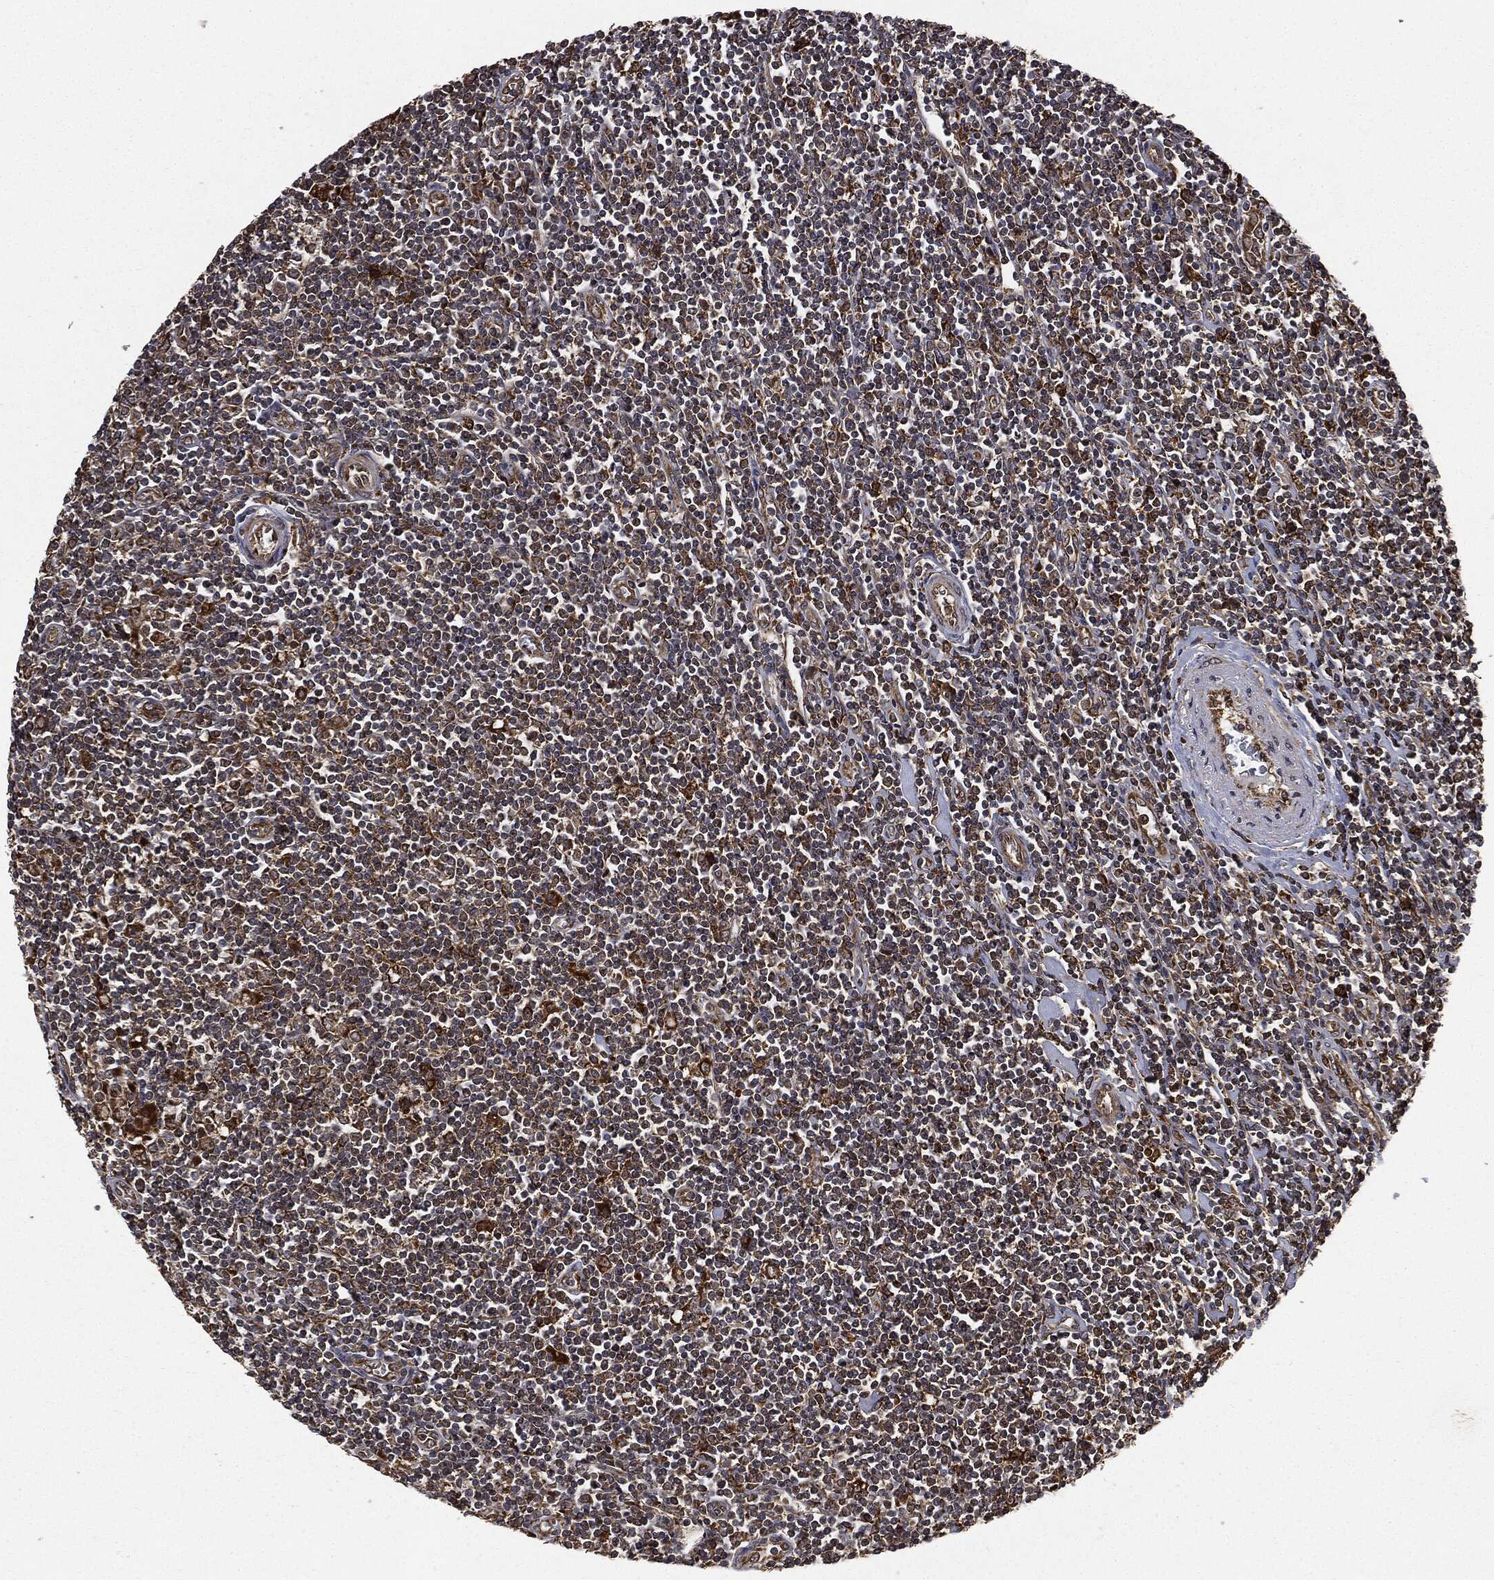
{"staining": {"intensity": "strong", "quantity": "25%-75%", "location": "cytoplasmic/membranous"}, "tissue": "lymphoma", "cell_type": "Tumor cells", "image_type": "cancer", "snomed": [{"axis": "morphology", "description": "Hodgkin's disease, NOS"}, {"axis": "topography", "description": "Lymph node"}], "caption": "DAB immunohistochemical staining of human Hodgkin's disease exhibits strong cytoplasmic/membranous protein staining in about 25%-75% of tumor cells. (DAB = brown stain, brightfield microscopy at high magnification).", "gene": "MIER2", "patient": {"sex": "male", "age": 40}}